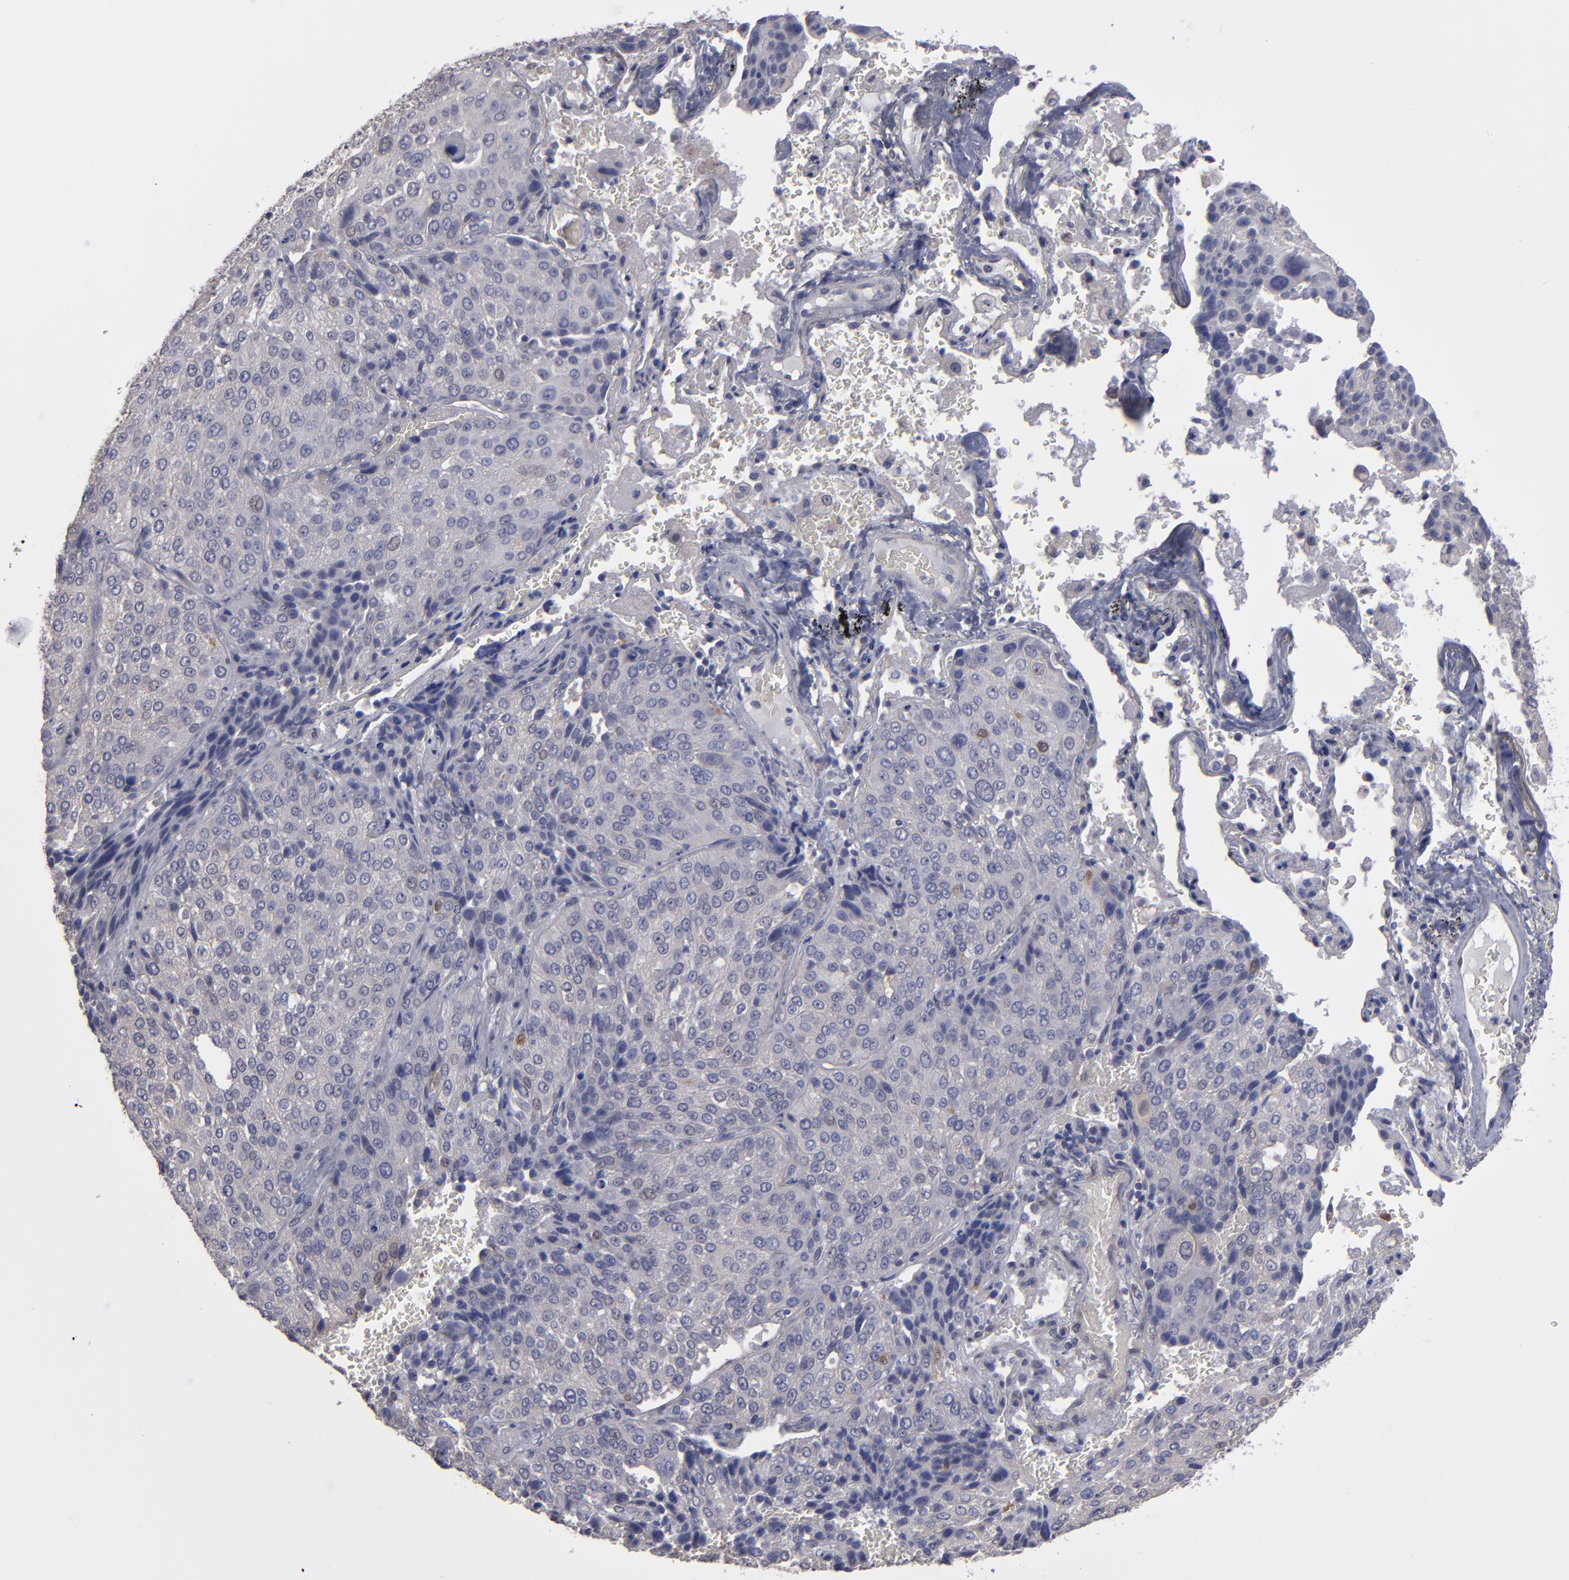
{"staining": {"intensity": "weak", "quantity": ">75%", "location": "cytoplasmic/membranous"}, "tissue": "lung cancer", "cell_type": "Tumor cells", "image_type": "cancer", "snomed": [{"axis": "morphology", "description": "Squamous cell carcinoma, NOS"}, {"axis": "topography", "description": "Lung"}], "caption": "Immunohistochemistry photomicrograph of human squamous cell carcinoma (lung) stained for a protein (brown), which reveals low levels of weak cytoplasmic/membranous expression in approximately >75% of tumor cells.", "gene": "NDRG2", "patient": {"sex": "male", "age": 54}}